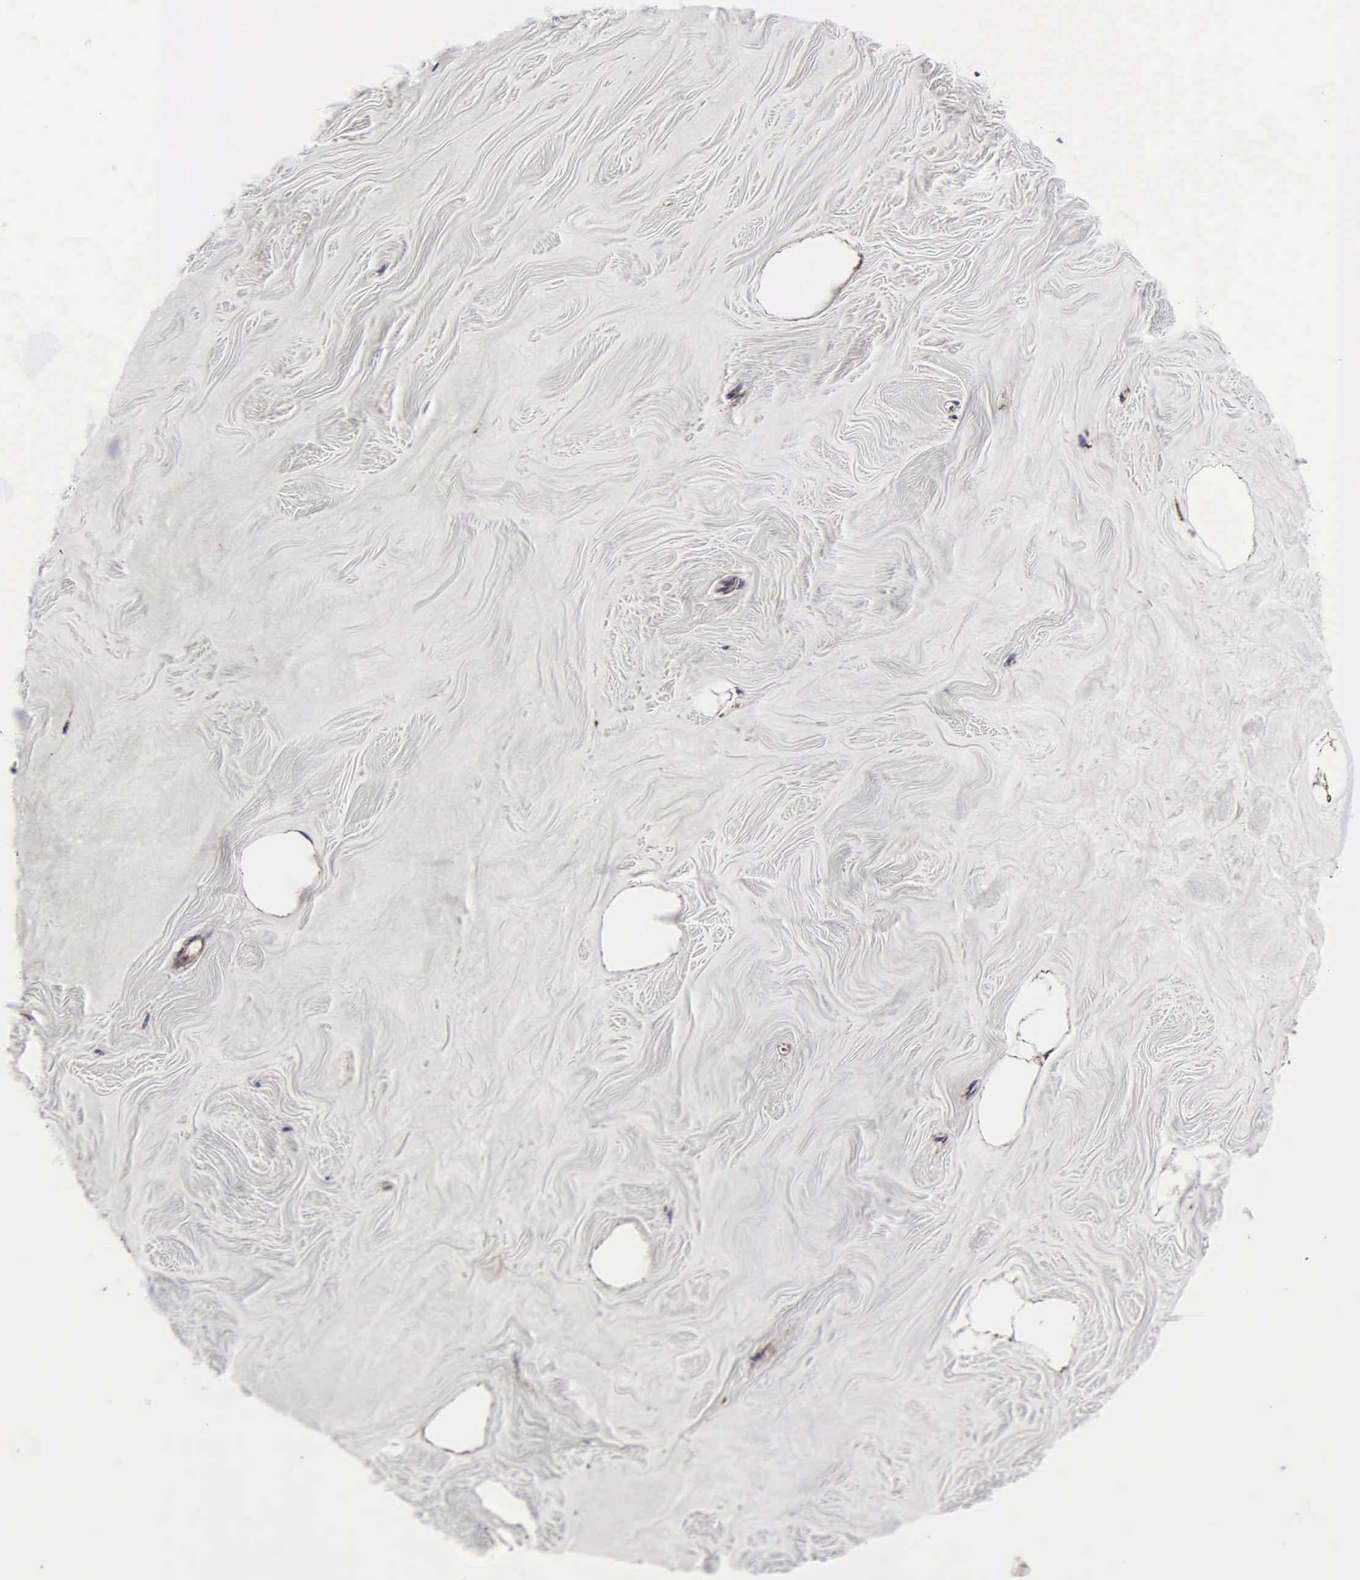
{"staining": {"intensity": "negative", "quantity": "none", "location": "none"}, "tissue": "breast", "cell_type": "Adipocytes", "image_type": "normal", "snomed": [{"axis": "morphology", "description": "Normal tissue, NOS"}, {"axis": "topography", "description": "Breast"}], "caption": "Breast was stained to show a protein in brown. There is no significant staining in adipocytes. The staining was performed using DAB to visualize the protein expression in brown, while the nuclei were stained in blue with hematoxylin (Magnification: 20x).", "gene": "PSMA3", "patient": {"sex": "female", "age": 54}}